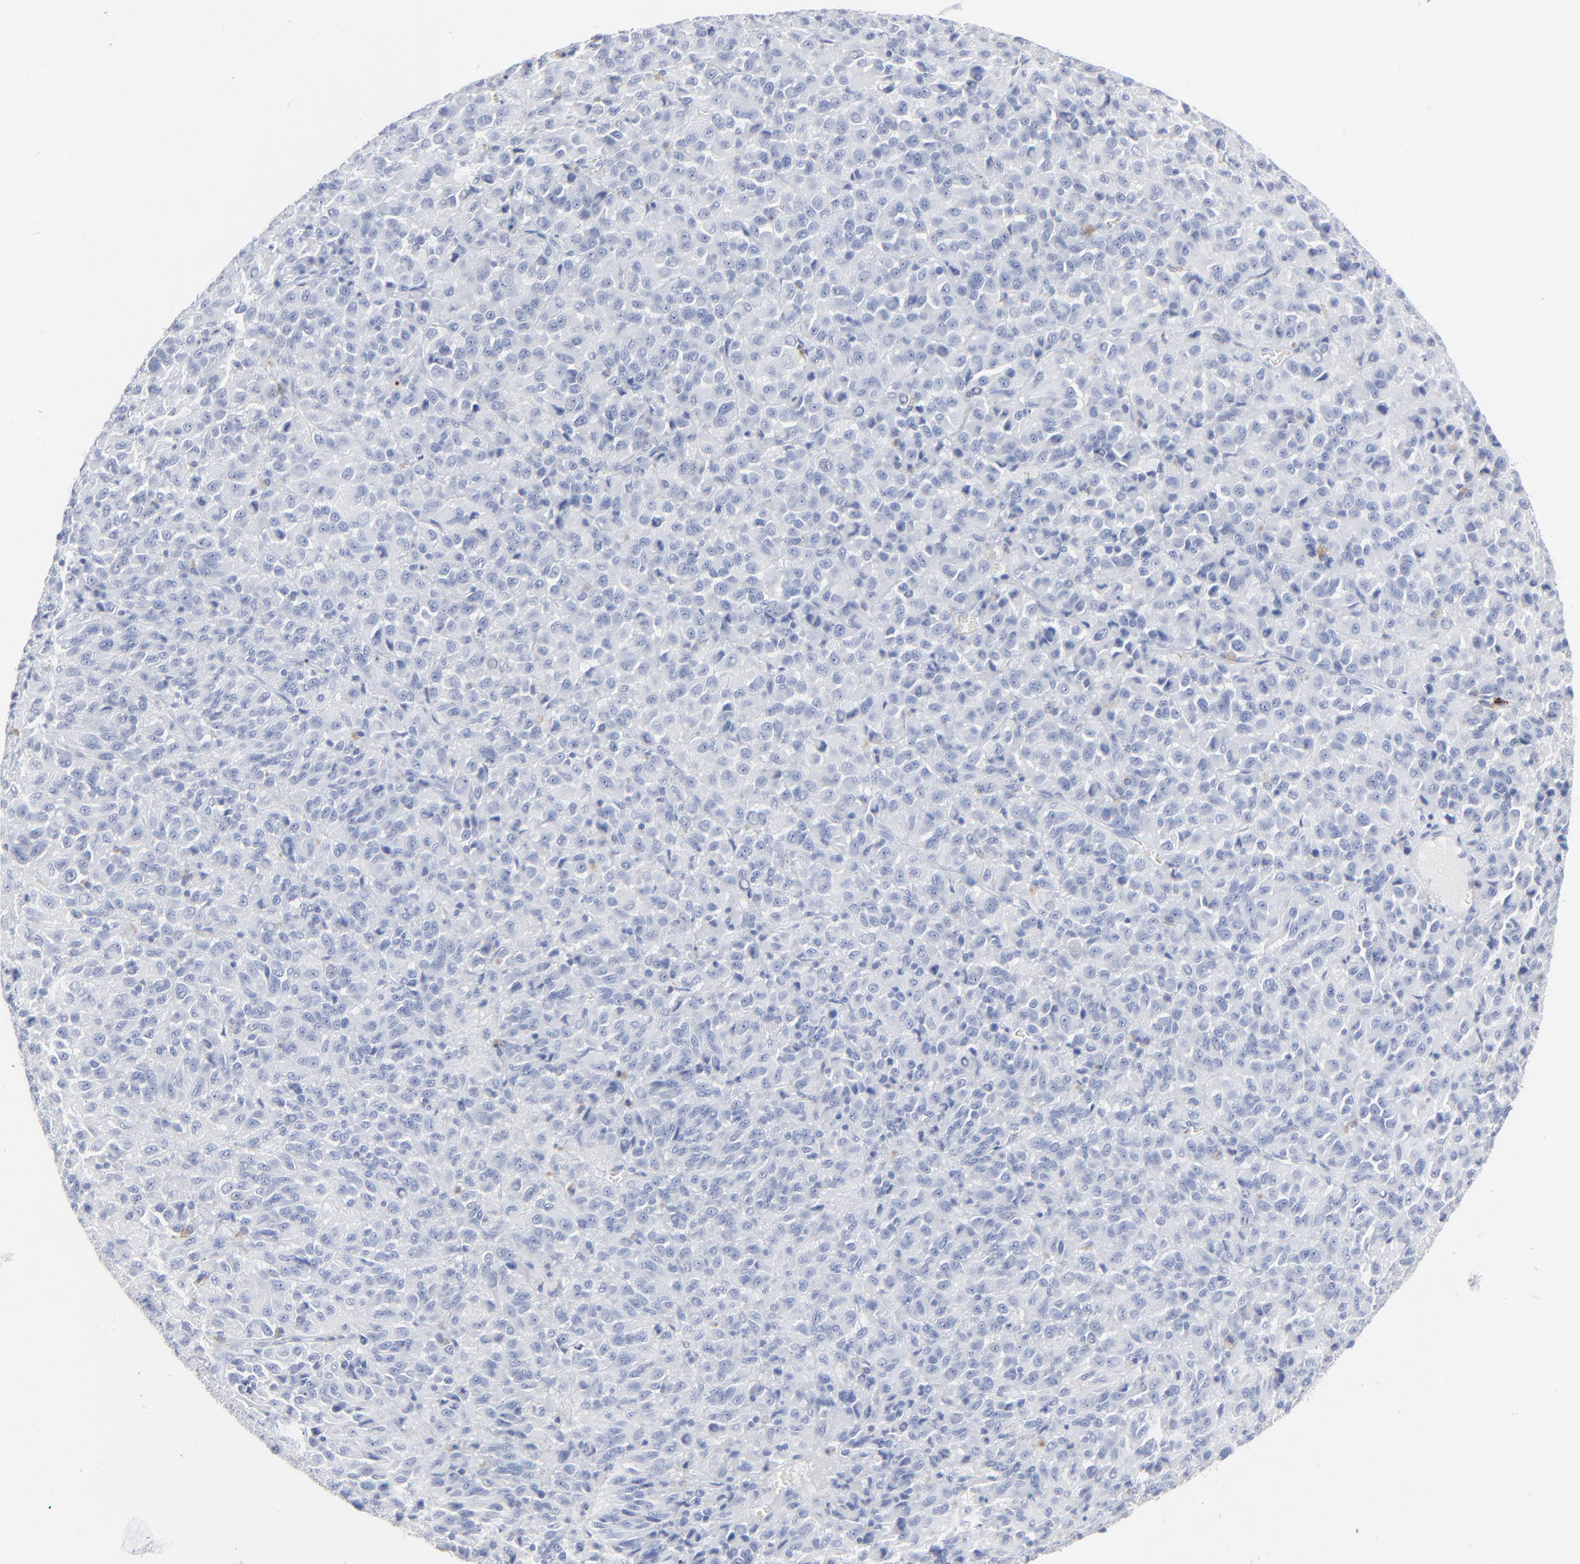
{"staining": {"intensity": "negative", "quantity": "none", "location": "none"}, "tissue": "melanoma", "cell_type": "Tumor cells", "image_type": "cancer", "snomed": [{"axis": "morphology", "description": "Malignant melanoma, Metastatic site"}, {"axis": "topography", "description": "Lung"}], "caption": "DAB immunohistochemical staining of melanoma shows no significant staining in tumor cells.", "gene": "LCN2", "patient": {"sex": "male", "age": 64}}